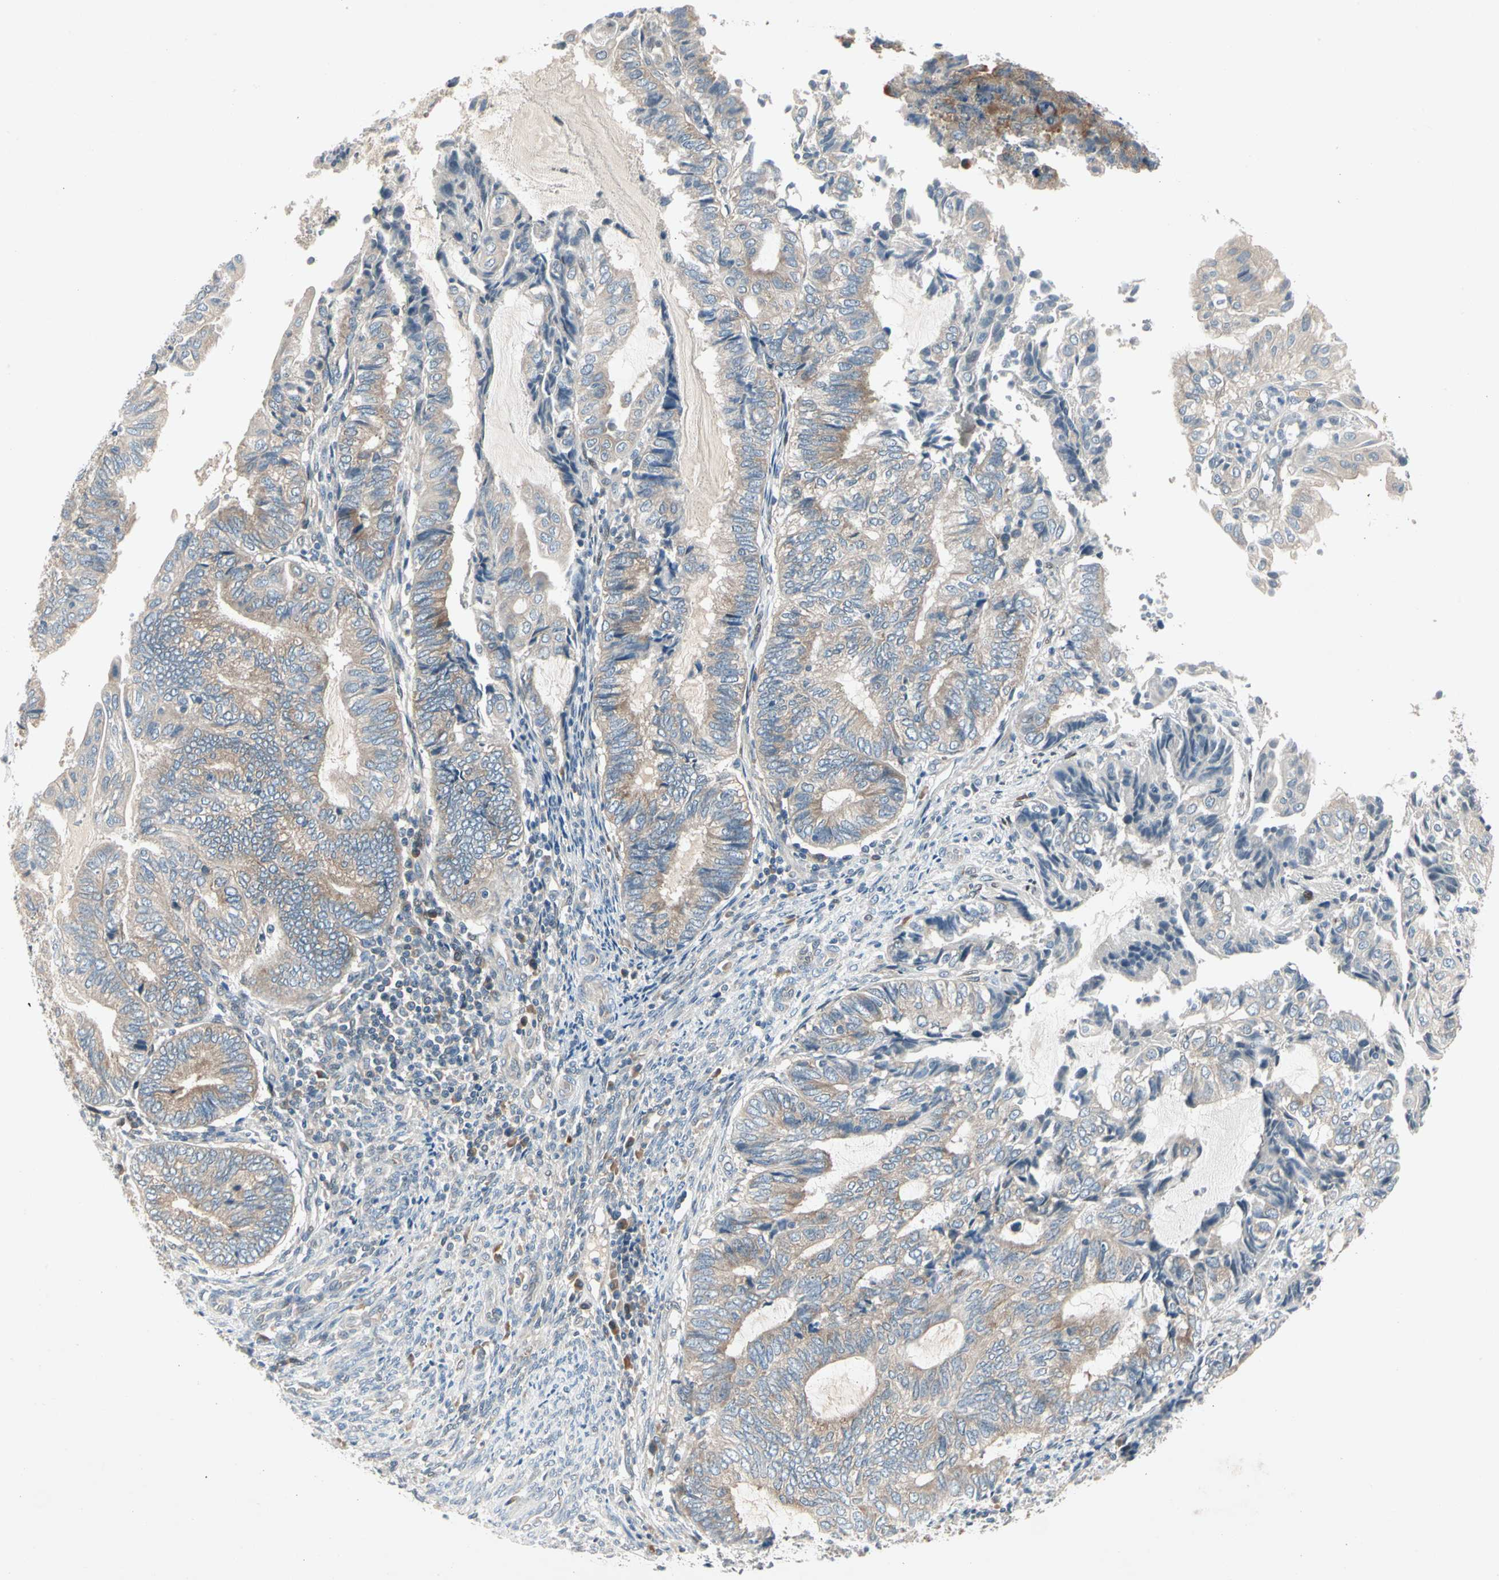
{"staining": {"intensity": "moderate", "quantity": ">75%", "location": "cytoplasmic/membranous"}, "tissue": "endometrial cancer", "cell_type": "Tumor cells", "image_type": "cancer", "snomed": [{"axis": "morphology", "description": "Adenocarcinoma, NOS"}, {"axis": "topography", "description": "Uterus"}, {"axis": "topography", "description": "Endometrium"}], "caption": "An image showing moderate cytoplasmic/membranous staining in approximately >75% of tumor cells in endometrial adenocarcinoma, as visualized by brown immunohistochemical staining.", "gene": "IL1R1", "patient": {"sex": "female", "age": 70}}